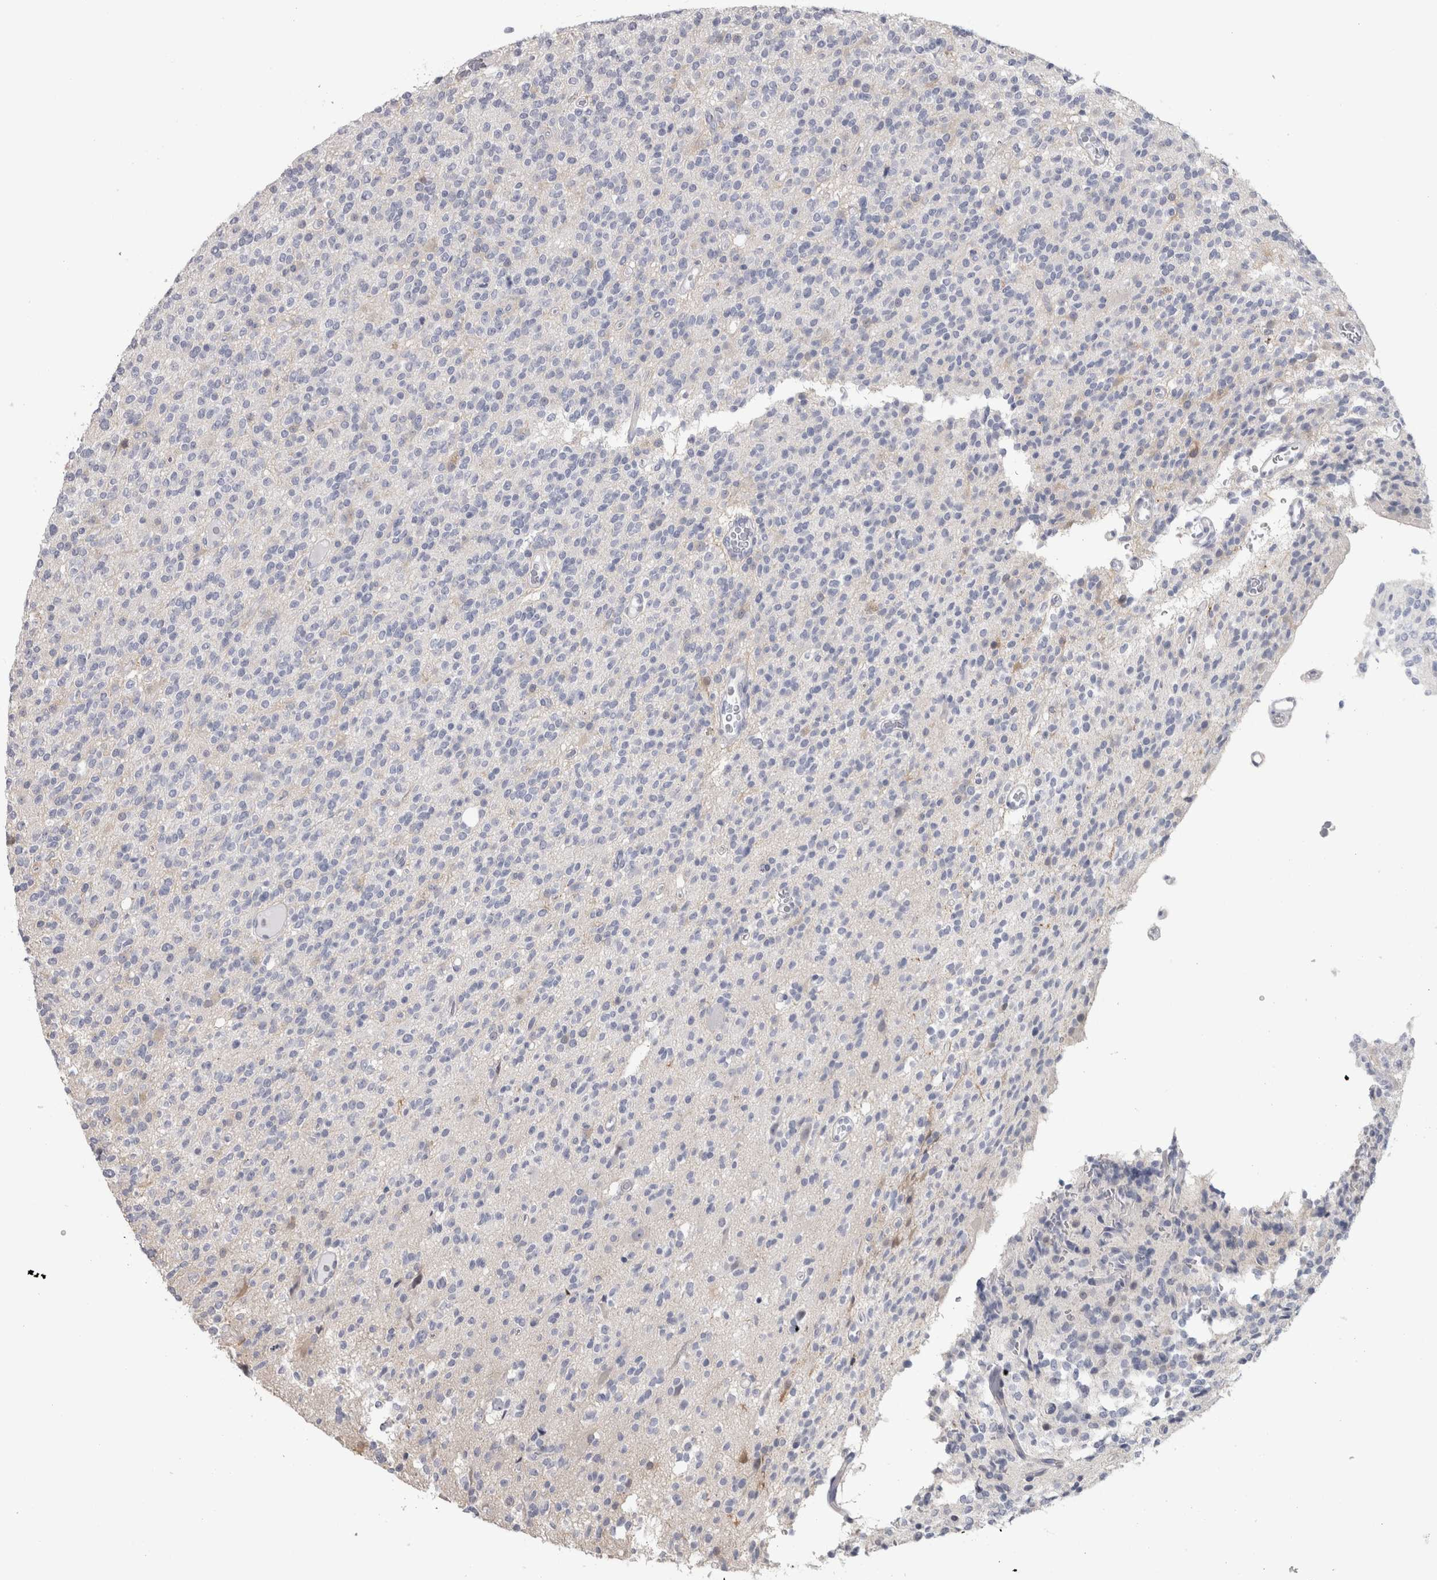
{"staining": {"intensity": "negative", "quantity": "none", "location": "none"}, "tissue": "glioma", "cell_type": "Tumor cells", "image_type": "cancer", "snomed": [{"axis": "morphology", "description": "Glioma, malignant, High grade"}, {"axis": "topography", "description": "Brain"}], "caption": "The photomicrograph shows no staining of tumor cells in malignant glioma (high-grade). The staining was performed using DAB to visualize the protein expression in brown, while the nuclei were stained in blue with hematoxylin (Magnification: 20x).", "gene": "USH1G", "patient": {"sex": "male", "age": 34}}